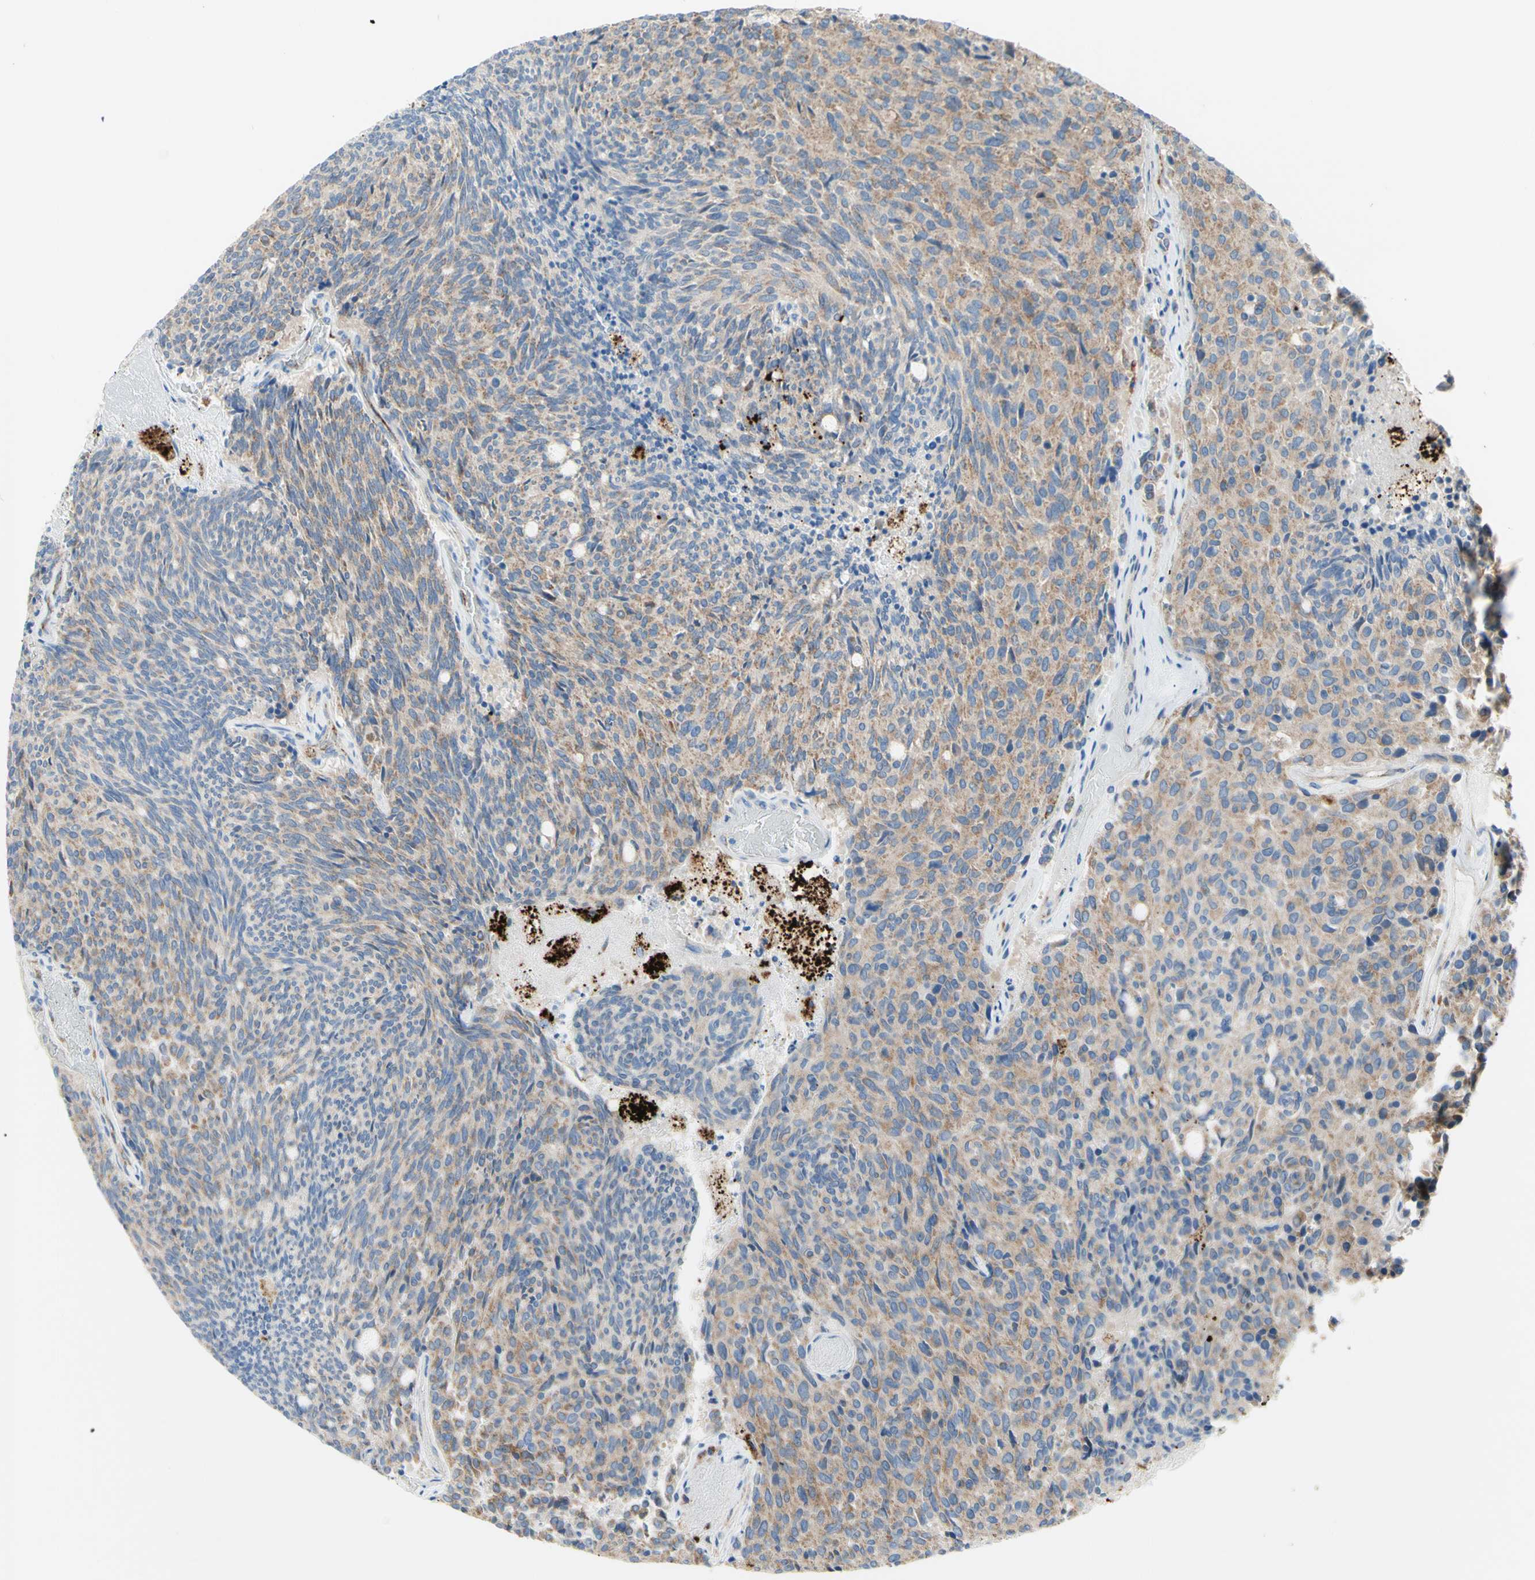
{"staining": {"intensity": "moderate", "quantity": ">75%", "location": "cytoplasmic/membranous"}, "tissue": "carcinoid", "cell_type": "Tumor cells", "image_type": "cancer", "snomed": [{"axis": "morphology", "description": "Carcinoid, malignant, NOS"}, {"axis": "topography", "description": "Pancreas"}], "caption": "Immunohistochemical staining of malignant carcinoid exhibits moderate cytoplasmic/membranous protein staining in about >75% of tumor cells.", "gene": "URB2", "patient": {"sex": "female", "age": 54}}